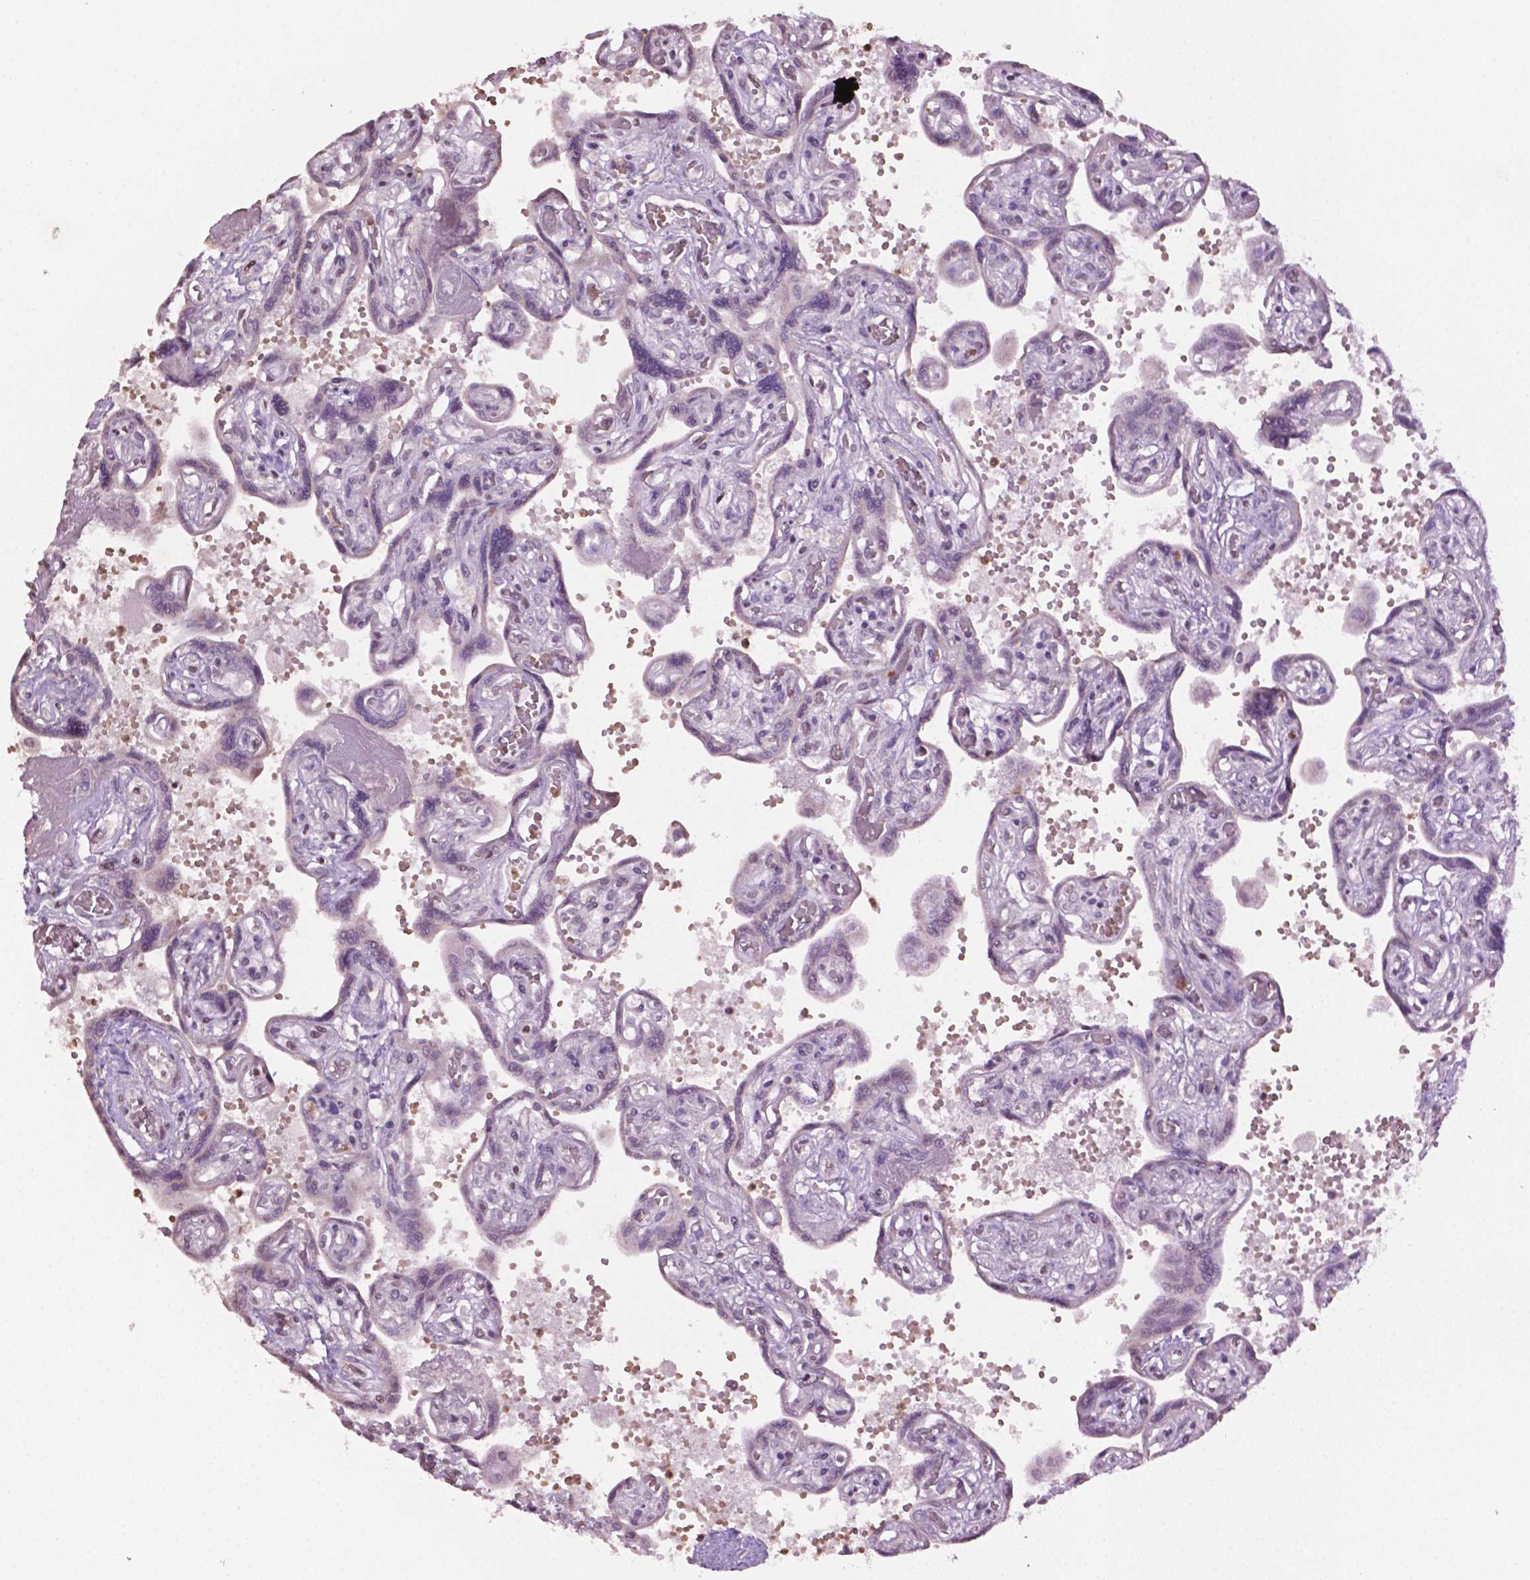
{"staining": {"intensity": "negative", "quantity": "none", "location": "none"}, "tissue": "placenta", "cell_type": "Decidual cells", "image_type": "normal", "snomed": [{"axis": "morphology", "description": "Normal tissue, NOS"}, {"axis": "topography", "description": "Placenta"}], "caption": "An immunohistochemistry image of normal placenta is shown. There is no staining in decidual cells of placenta.", "gene": "NTNG2", "patient": {"sex": "female", "age": 32}}